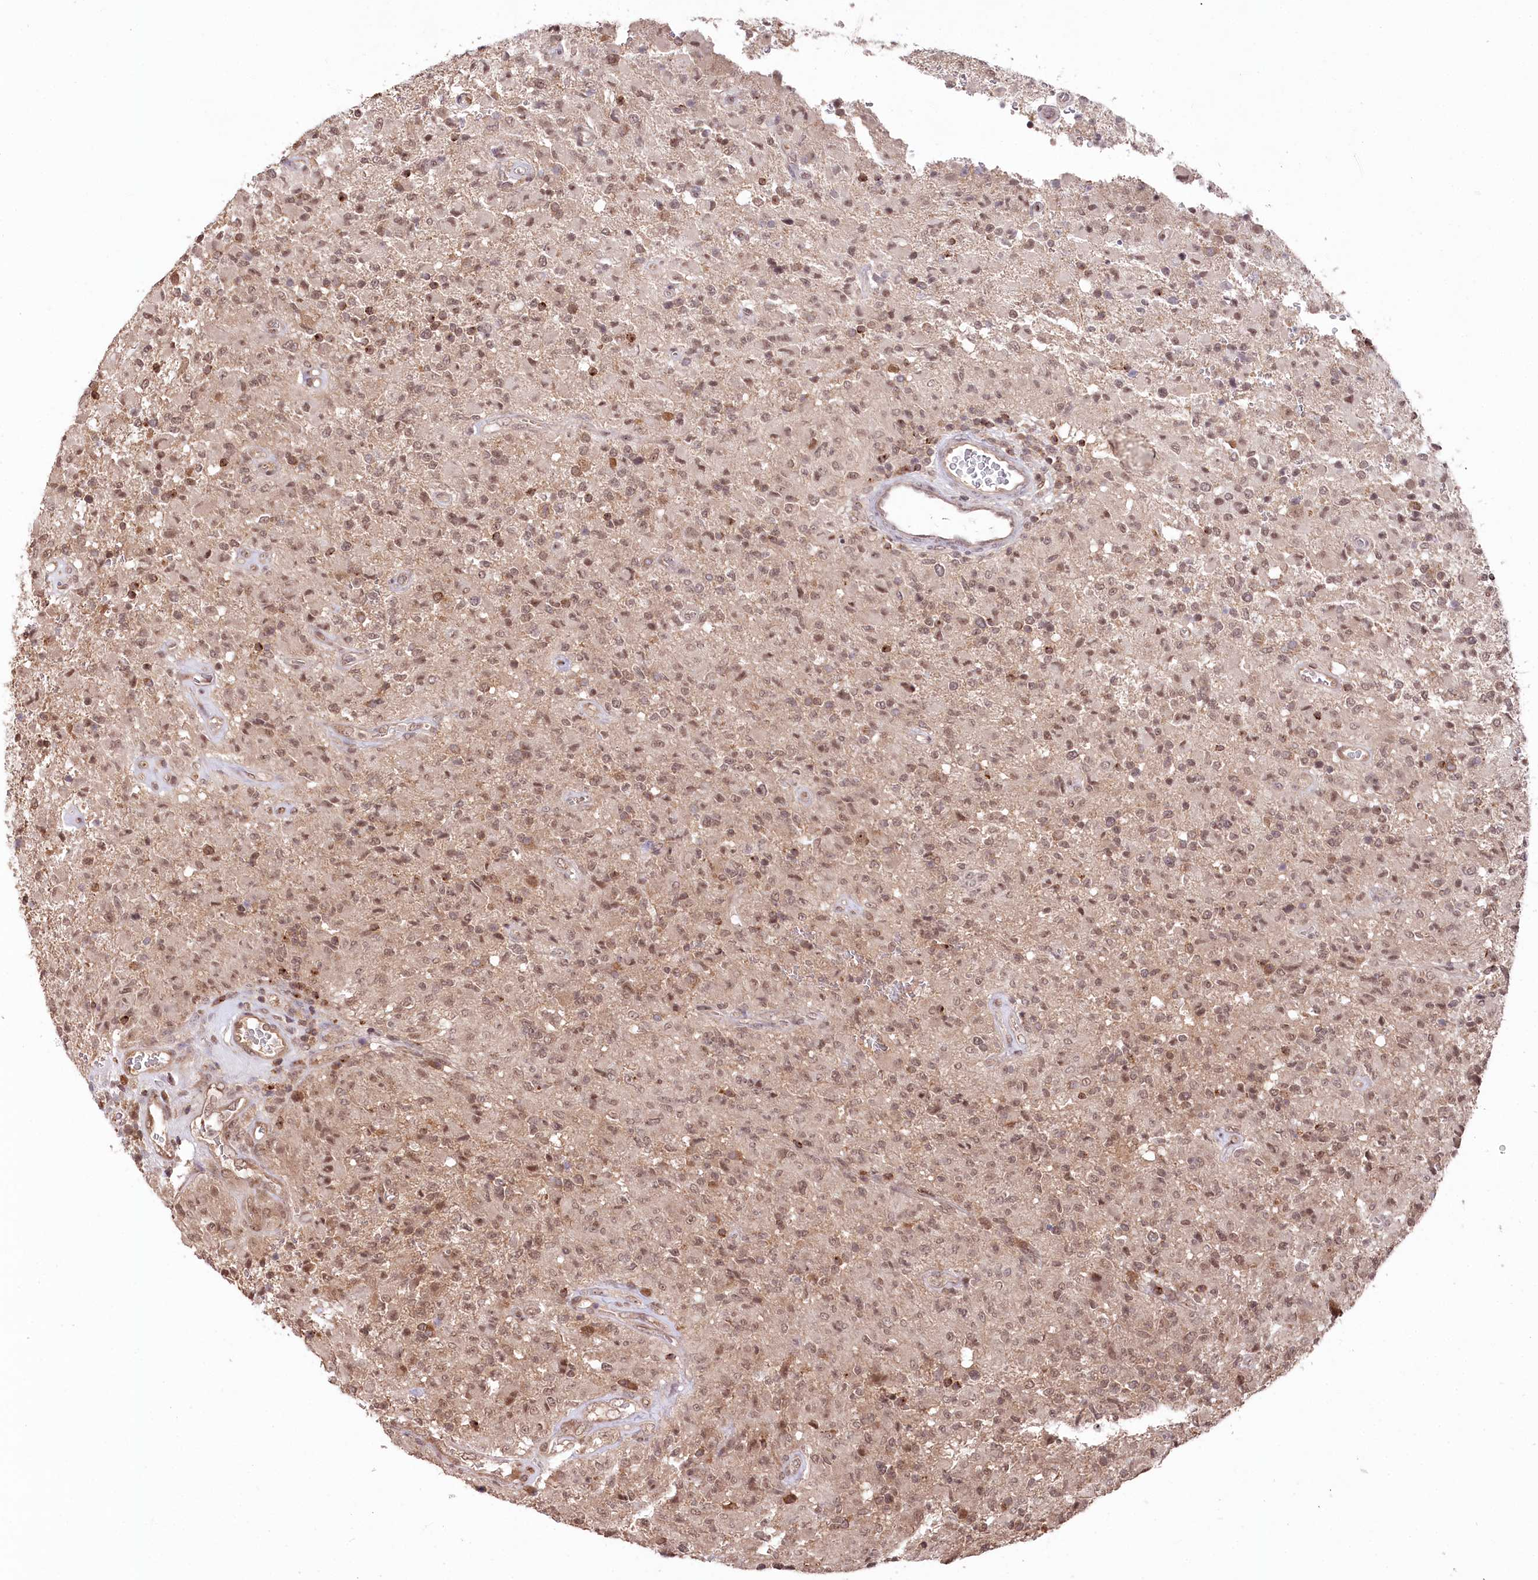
{"staining": {"intensity": "moderate", "quantity": ">75%", "location": "nuclear"}, "tissue": "glioma", "cell_type": "Tumor cells", "image_type": "cancer", "snomed": [{"axis": "morphology", "description": "Glioma, malignant, High grade"}, {"axis": "topography", "description": "Brain"}], "caption": "An immunohistochemistry (IHC) image of tumor tissue is shown. Protein staining in brown labels moderate nuclear positivity in malignant glioma (high-grade) within tumor cells. The protein of interest is shown in brown color, while the nuclei are stained blue.", "gene": "CCSER2", "patient": {"sex": "female", "age": 57}}